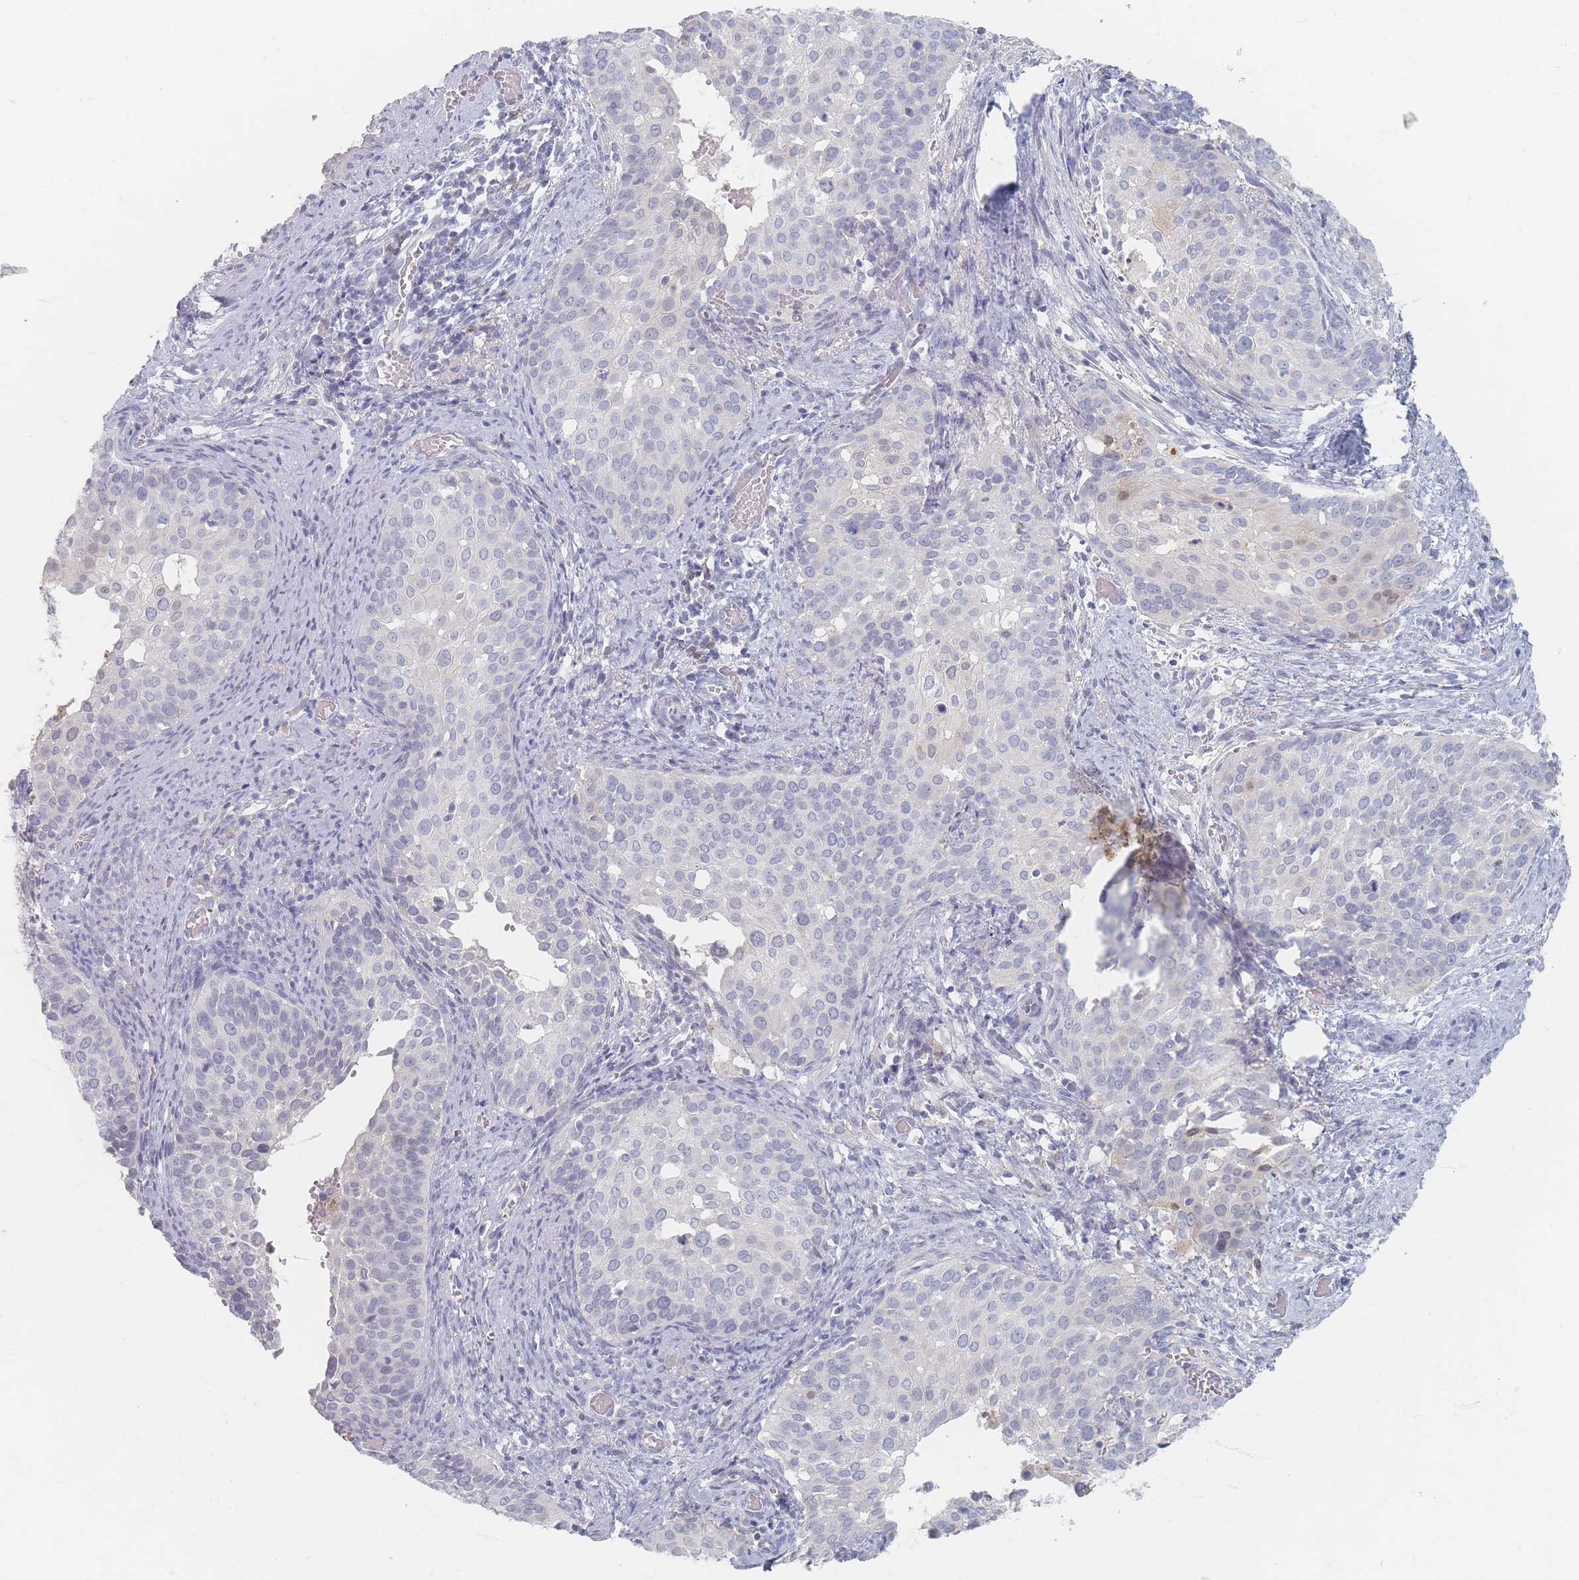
{"staining": {"intensity": "negative", "quantity": "none", "location": "none"}, "tissue": "cervical cancer", "cell_type": "Tumor cells", "image_type": "cancer", "snomed": [{"axis": "morphology", "description": "Squamous cell carcinoma, NOS"}, {"axis": "topography", "description": "Cervix"}], "caption": "Tumor cells show no significant protein staining in cervical cancer (squamous cell carcinoma).", "gene": "CD37", "patient": {"sex": "female", "age": 44}}